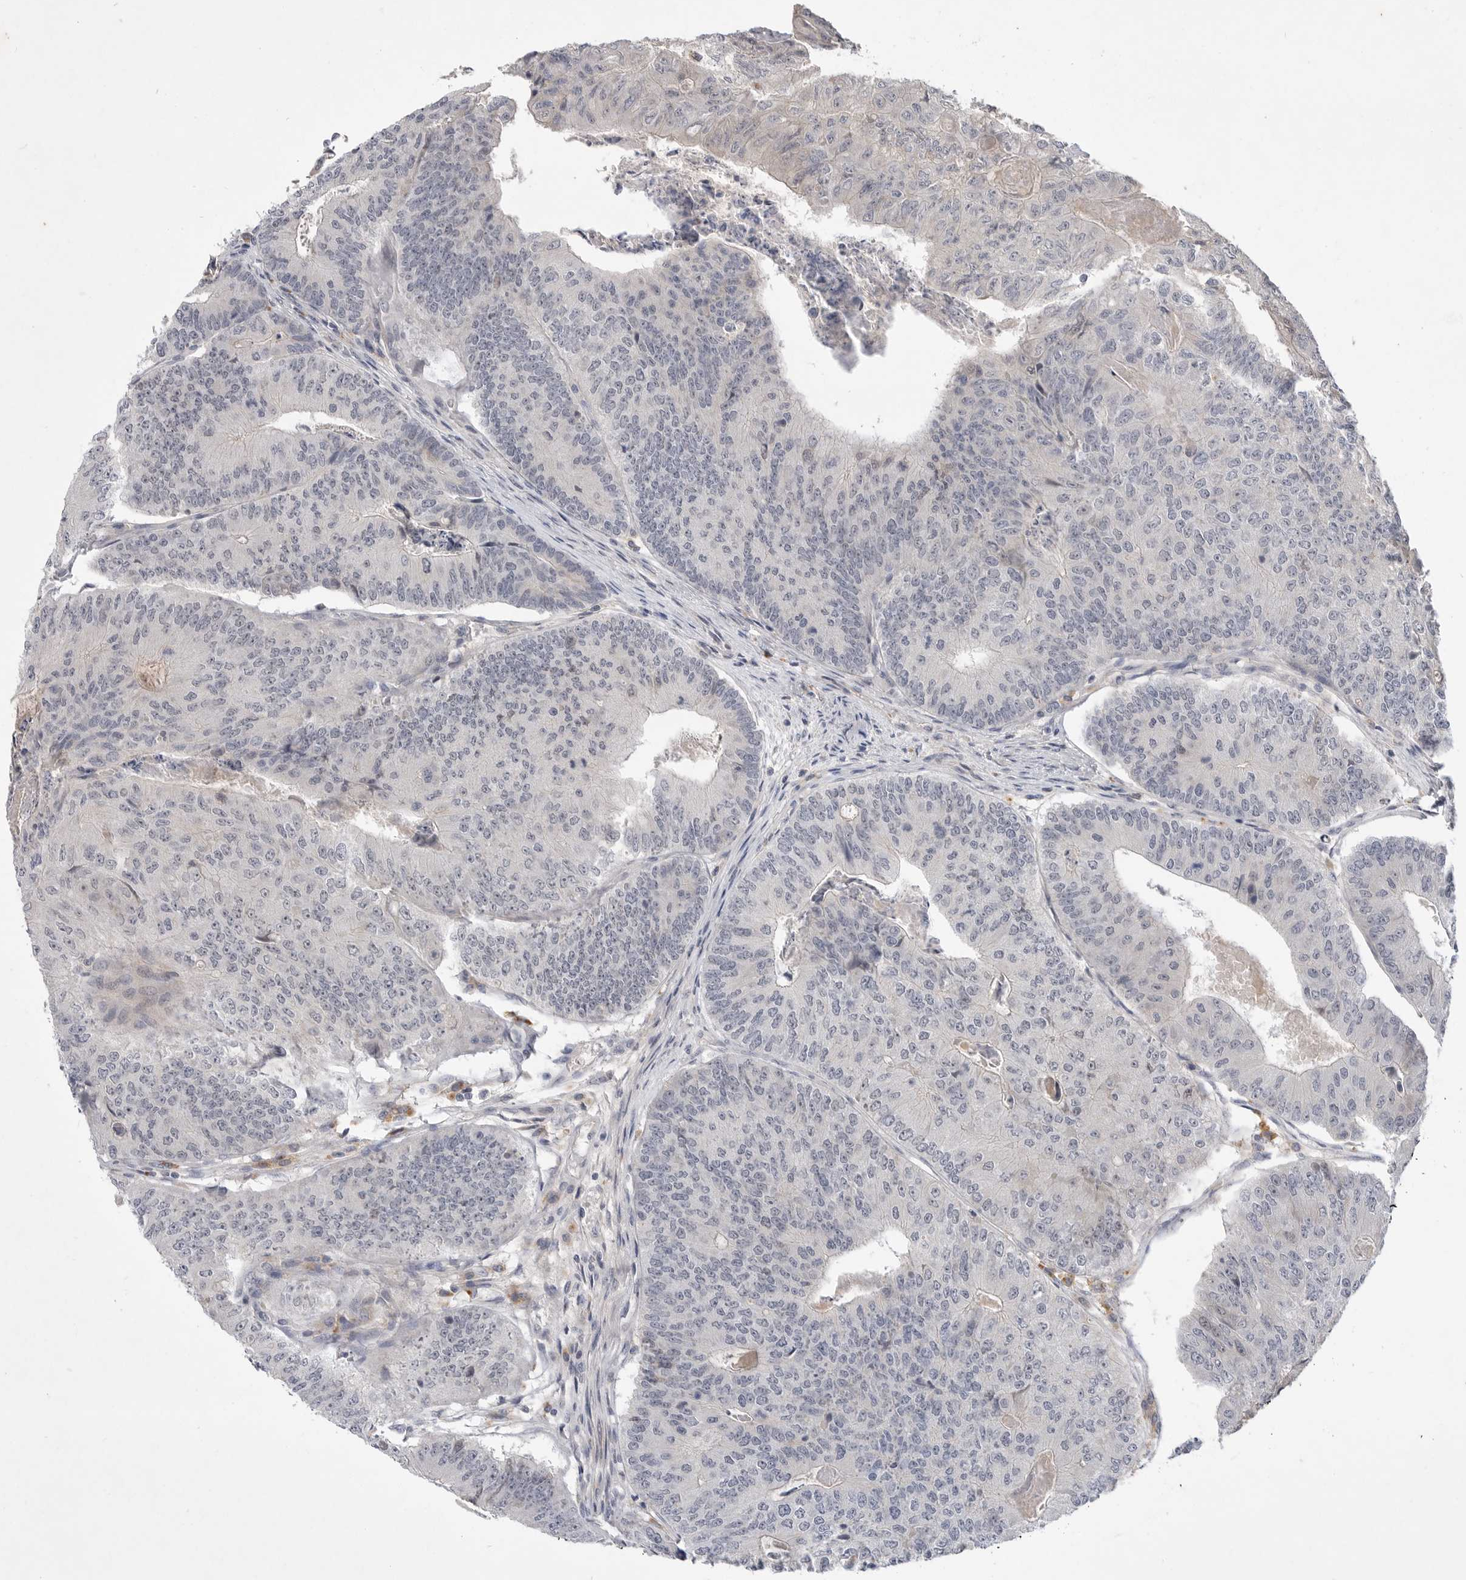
{"staining": {"intensity": "negative", "quantity": "none", "location": "none"}, "tissue": "colorectal cancer", "cell_type": "Tumor cells", "image_type": "cancer", "snomed": [{"axis": "morphology", "description": "Adenocarcinoma, NOS"}, {"axis": "topography", "description": "Colon"}], "caption": "Immunohistochemical staining of human colorectal cancer shows no significant staining in tumor cells.", "gene": "ITGAD", "patient": {"sex": "female", "age": 67}}